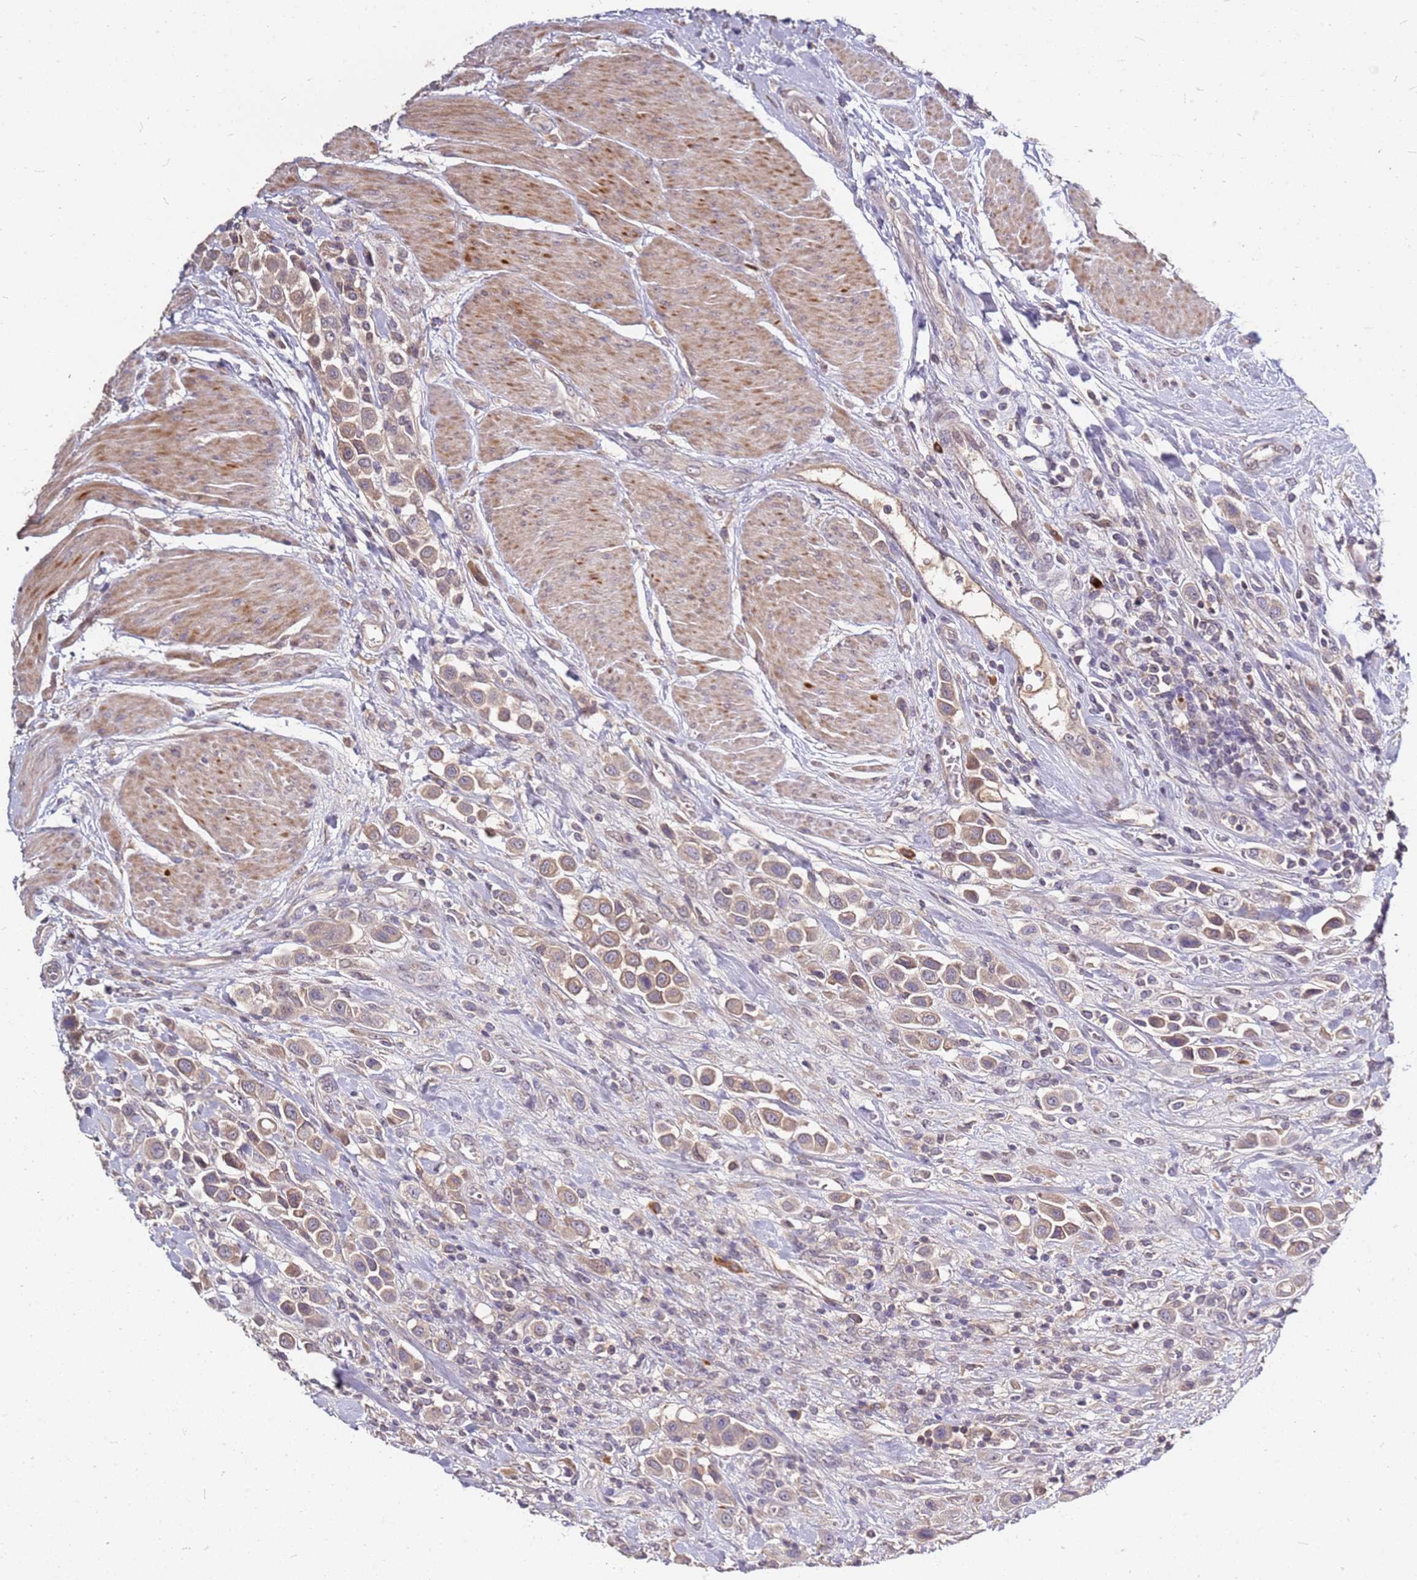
{"staining": {"intensity": "moderate", "quantity": ">75%", "location": "cytoplasmic/membranous"}, "tissue": "urothelial cancer", "cell_type": "Tumor cells", "image_type": "cancer", "snomed": [{"axis": "morphology", "description": "Urothelial carcinoma, High grade"}, {"axis": "topography", "description": "Urinary bladder"}], "caption": "Human urothelial carcinoma (high-grade) stained for a protein (brown) displays moderate cytoplasmic/membranous positive staining in about >75% of tumor cells.", "gene": "DCDC2C", "patient": {"sex": "male", "age": 50}}